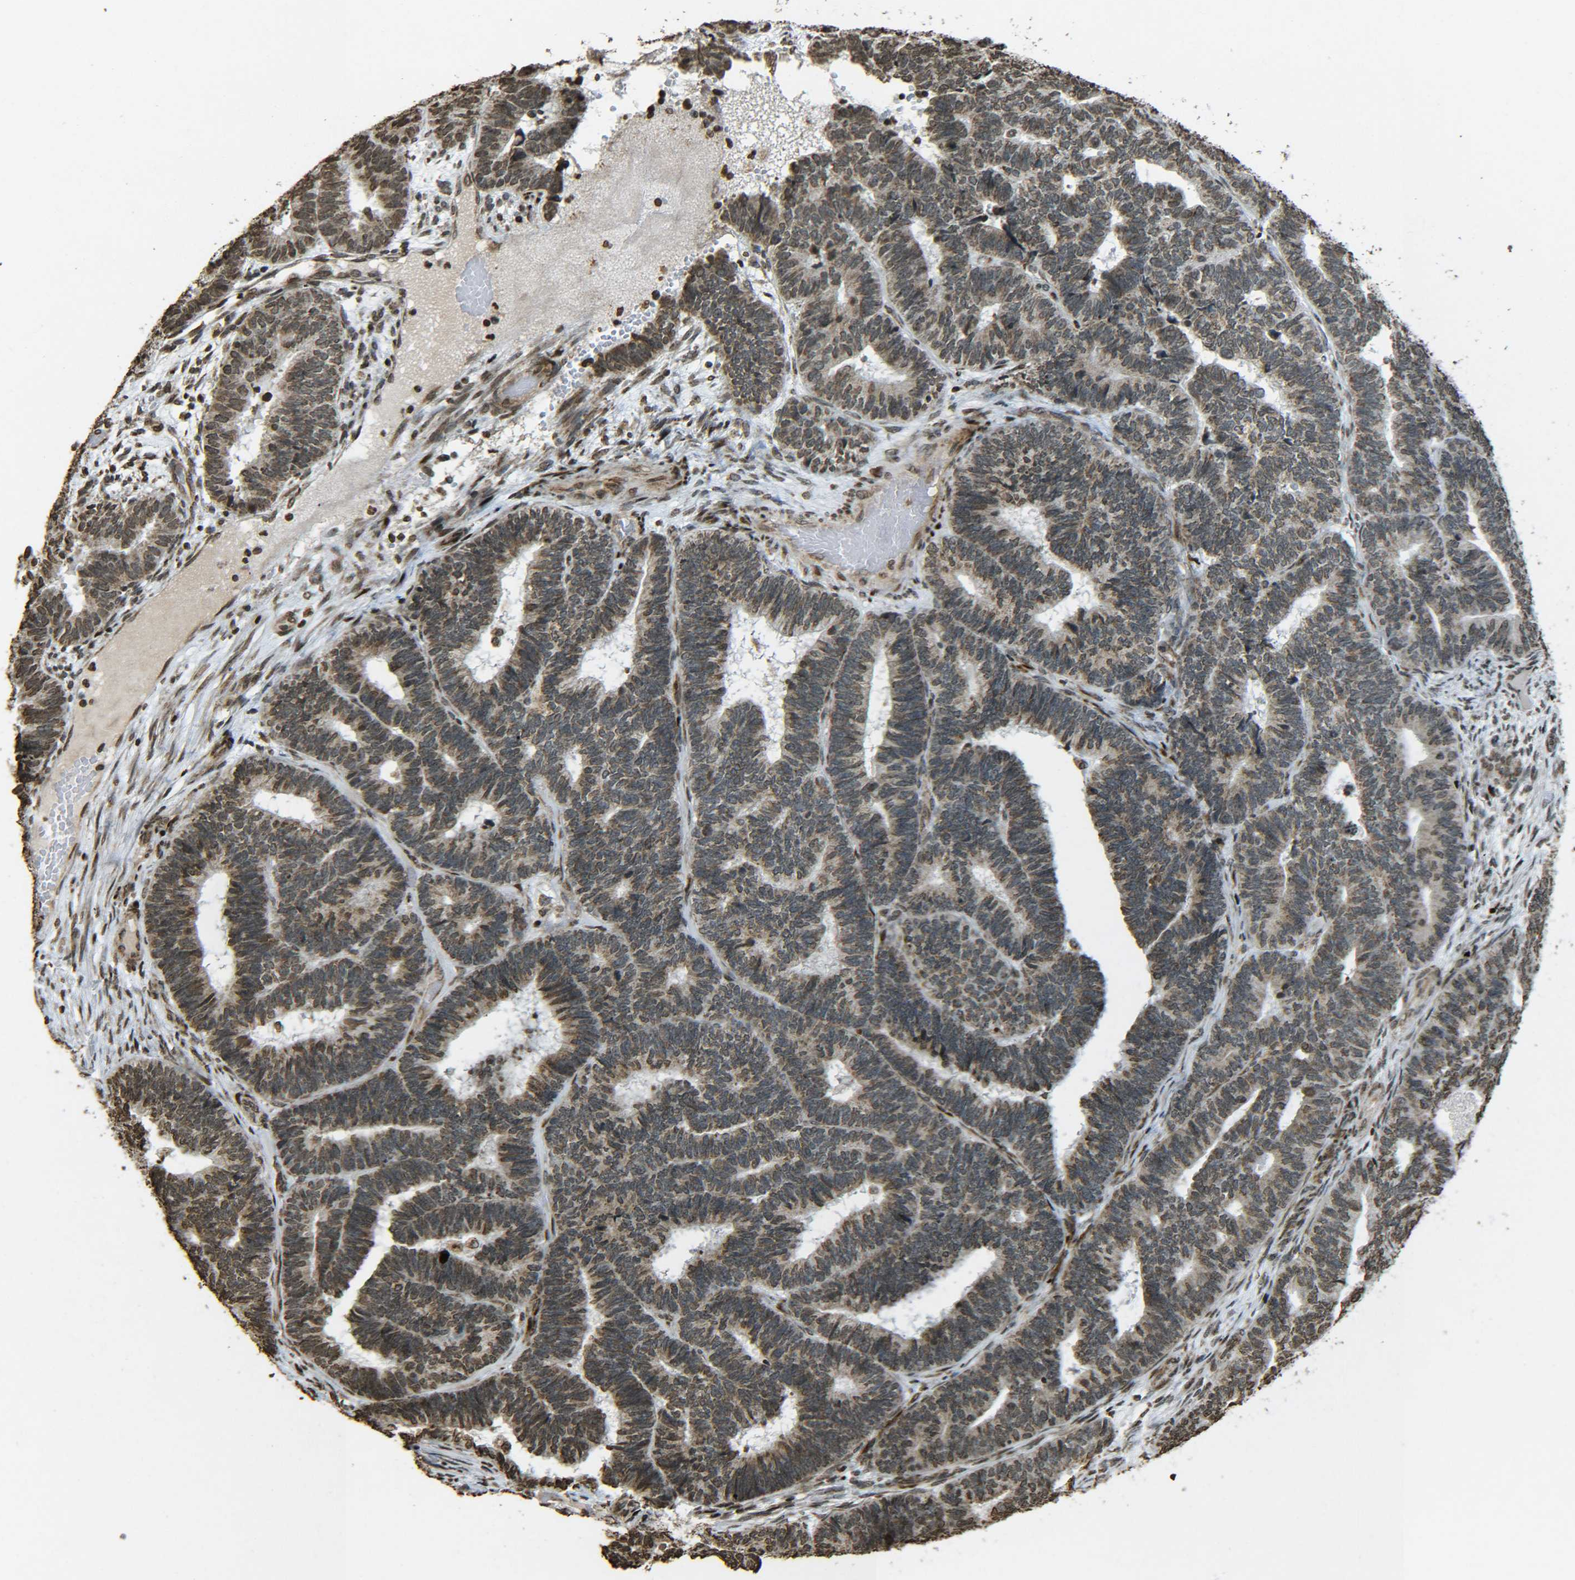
{"staining": {"intensity": "moderate", "quantity": "25%-75%", "location": "cytoplasmic/membranous,nuclear"}, "tissue": "endometrial cancer", "cell_type": "Tumor cells", "image_type": "cancer", "snomed": [{"axis": "morphology", "description": "Adenocarcinoma, NOS"}, {"axis": "topography", "description": "Endometrium"}], "caption": "Adenocarcinoma (endometrial) stained with a protein marker displays moderate staining in tumor cells.", "gene": "NEUROG2", "patient": {"sex": "female", "age": 70}}